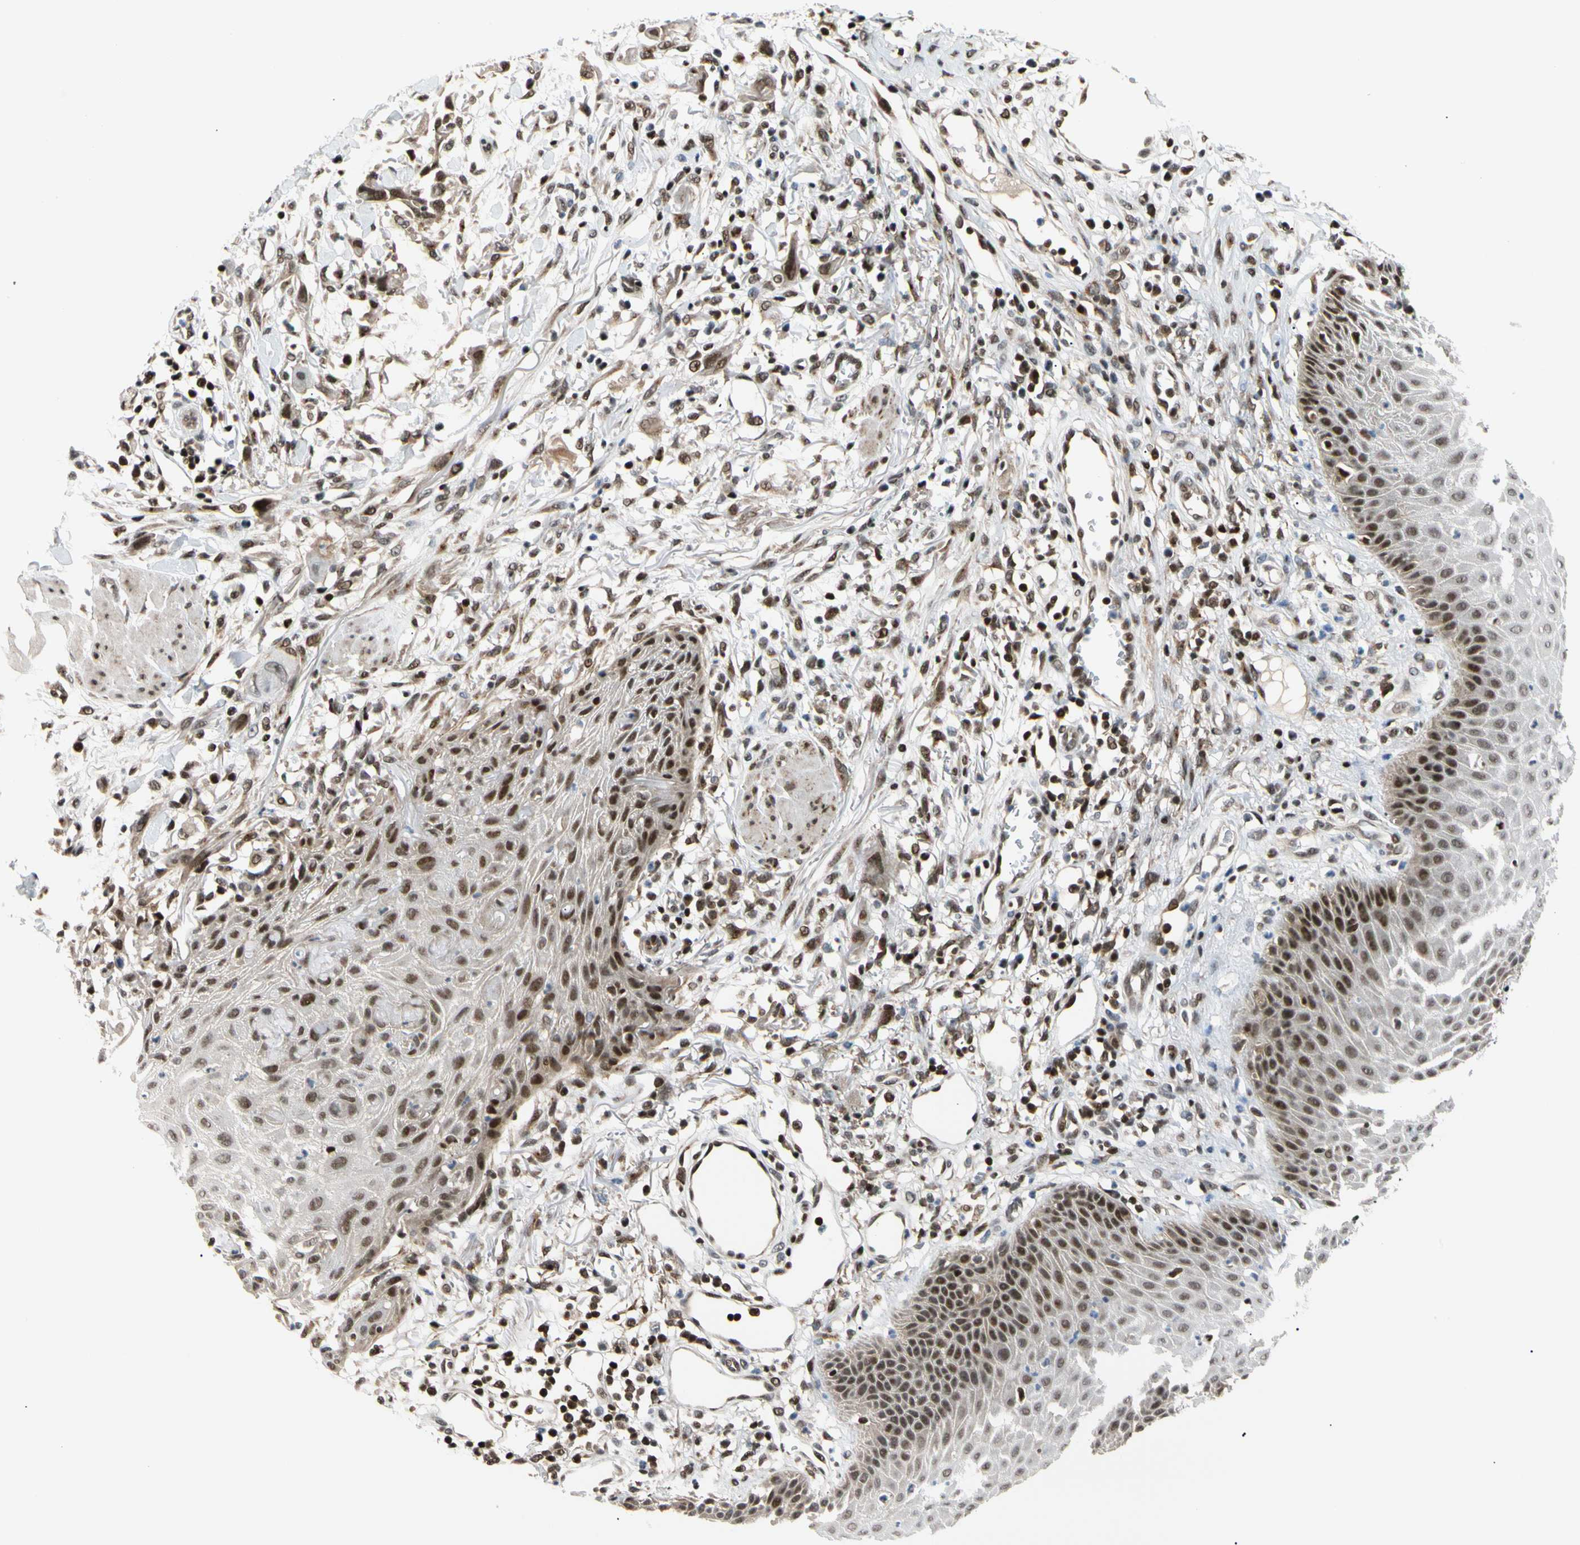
{"staining": {"intensity": "strong", "quantity": ">75%", "location": "nuclear"}, "tissue": "skin cancer", "cell_type": "Tumor cells", "image_type": "cancer", "snomed": [{"axis": "morphology", "description": "Normal tissue, NOS"}, {"axis": "morphology", "description": "Squamous cell carcinoma, NOS"}, {"axis": "topography", "description": "Skin"}], "caption": "A high-resolution photomicrograph shows IHC staining of squamous cell carcinoma (skin), which displays strong nuclear positivity in about >75% of tumor cells. (DAB IHC with brightfield microscopy, high magnification).", "gene": "E2F1", "patient": {"sex": "female", "age": 59}}